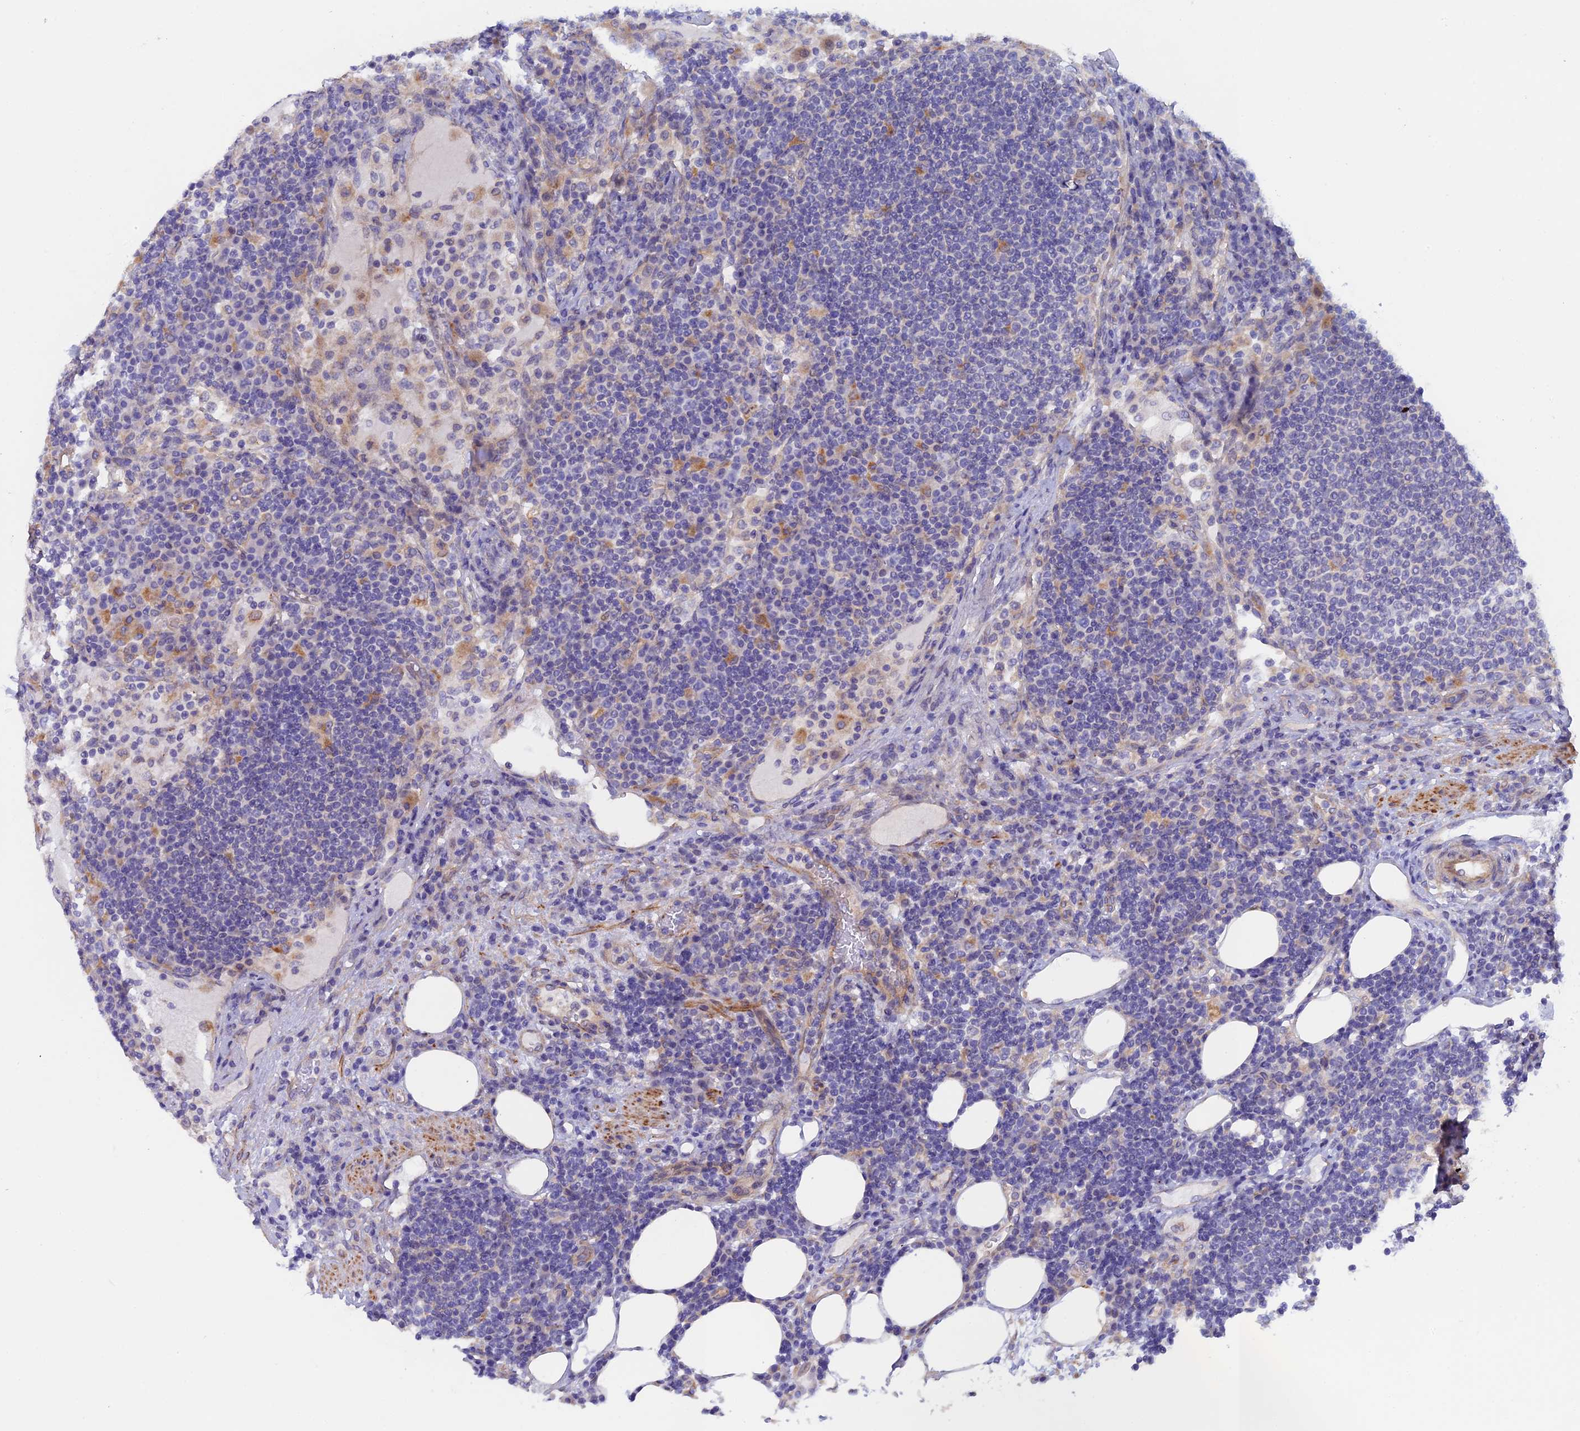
{"staining": {"intensity": "negative", "quantity": "none", "location": "none"}, "tissue": "lymph node", "cell_type": "Non-germinal center cells", "image_type": "normal", "snomed": [{"axis": "morphology", "description": "Normal tissue, NOS"}, {"axis": "topography", "description": "Lymph node"}], "caption": "An image of human lymph node is negative for staining in non-germinal center cells. (Stains: DAB immunohistochemistry (IHC) with hematoxylin counter stain, Microscopy: brightfield microscopy at high magnification).", "gene": "FZR1", "patient": {"sex": "female", "age": 53}}